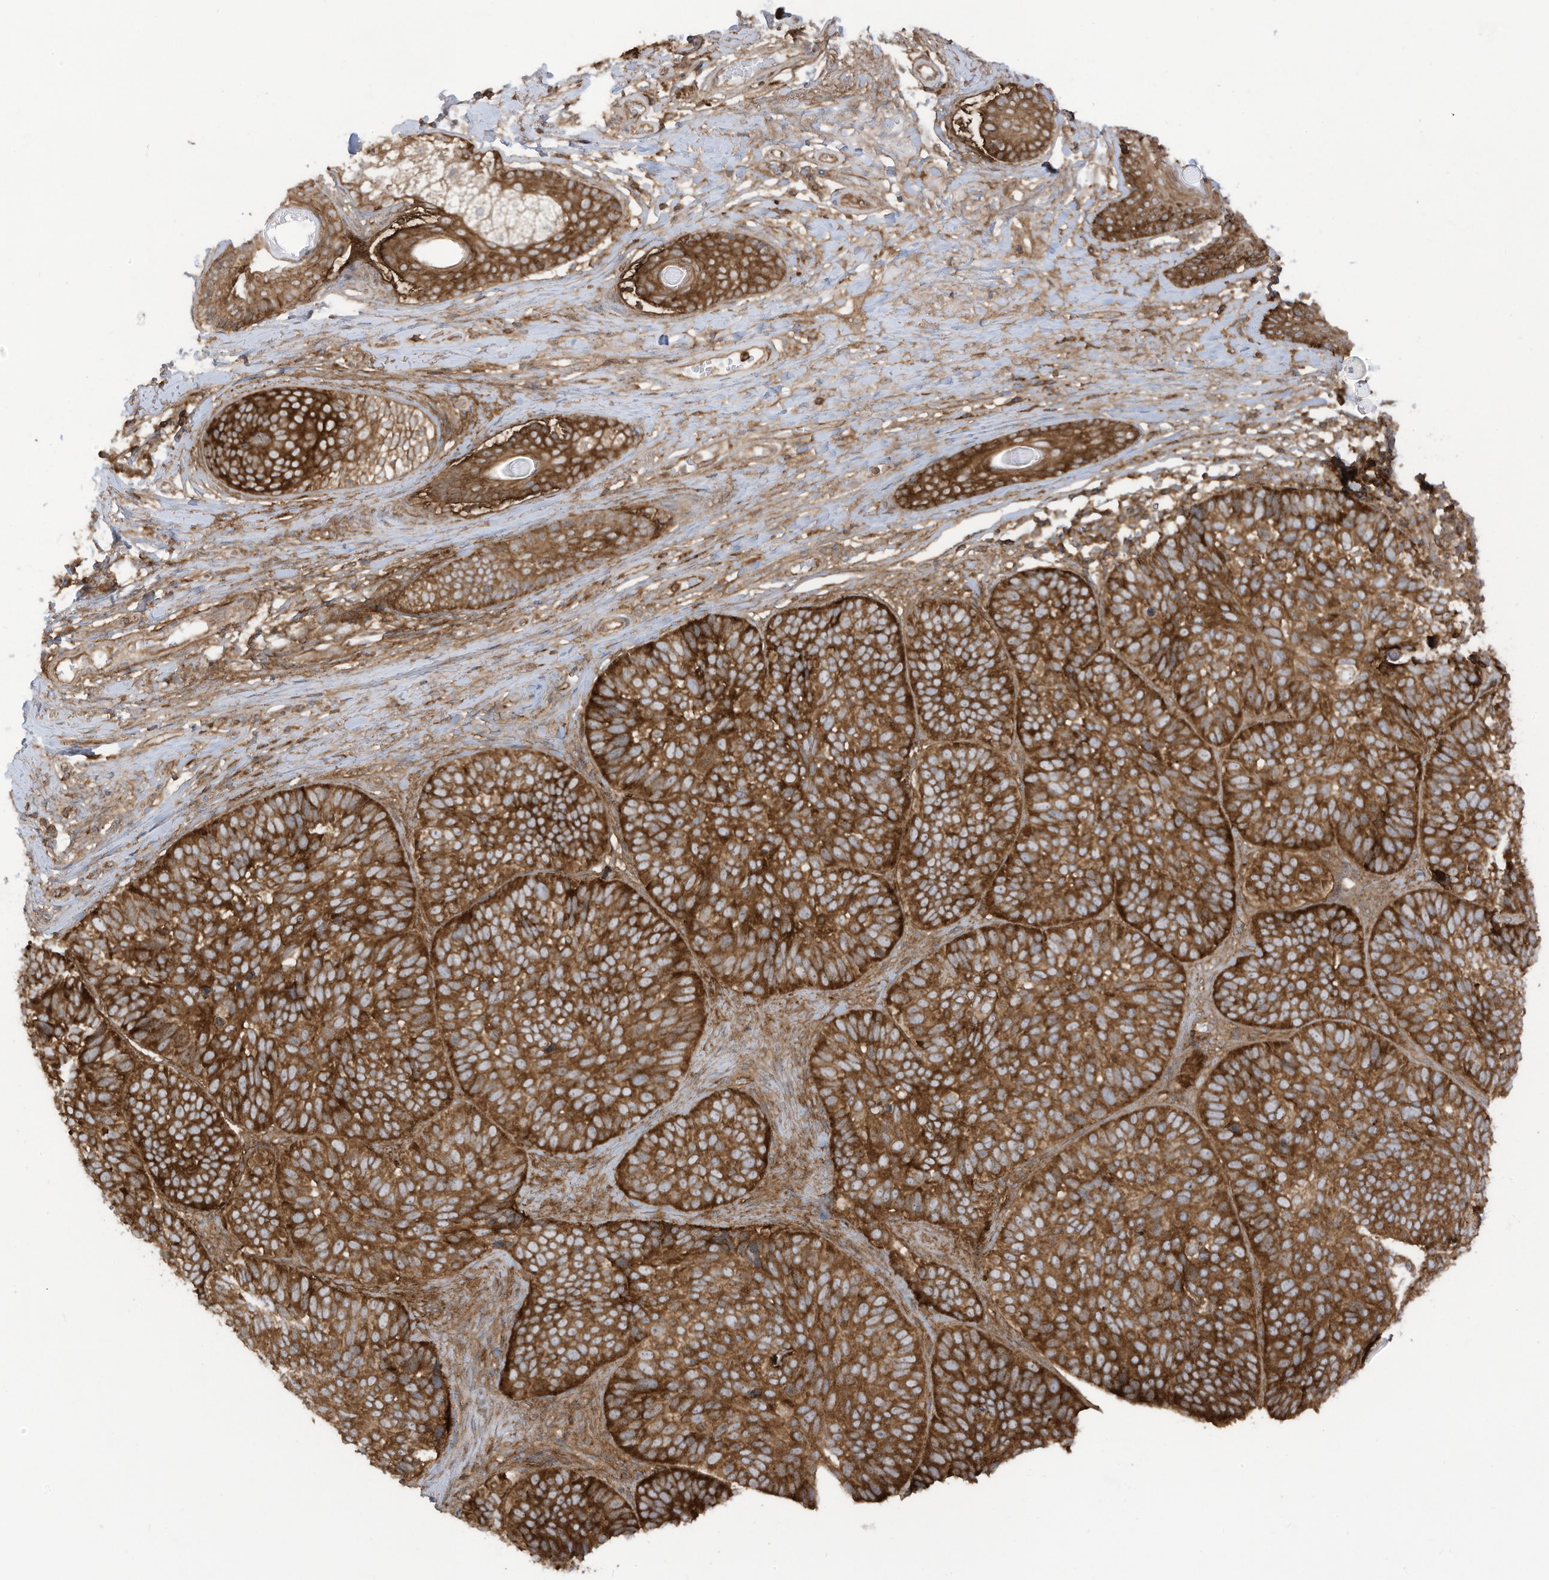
{"staining": {"intensity": "strong", "quantity": ">75%", "location": "cytoplasmic/membranous"}, "tissue": "skin cancer", "cell_type": "Tumor cells", "image_type": "cancer", "snomed": [{"axis": "morphology", "description": "Basal cell carcinoma"}, {"axis": "topography", "description": "Skin"}], "caption": "Immunohistochemistry (IHC) histopathology image of human skin cancer (basal cell carcinoma) stained for a protein (brown), which demonstrates high levels of strong cytoplasmic/membranous positivity in about >75% of tumor cells.", "gene": "REPS1", "patient": {"sex": "male", "age": 62}}